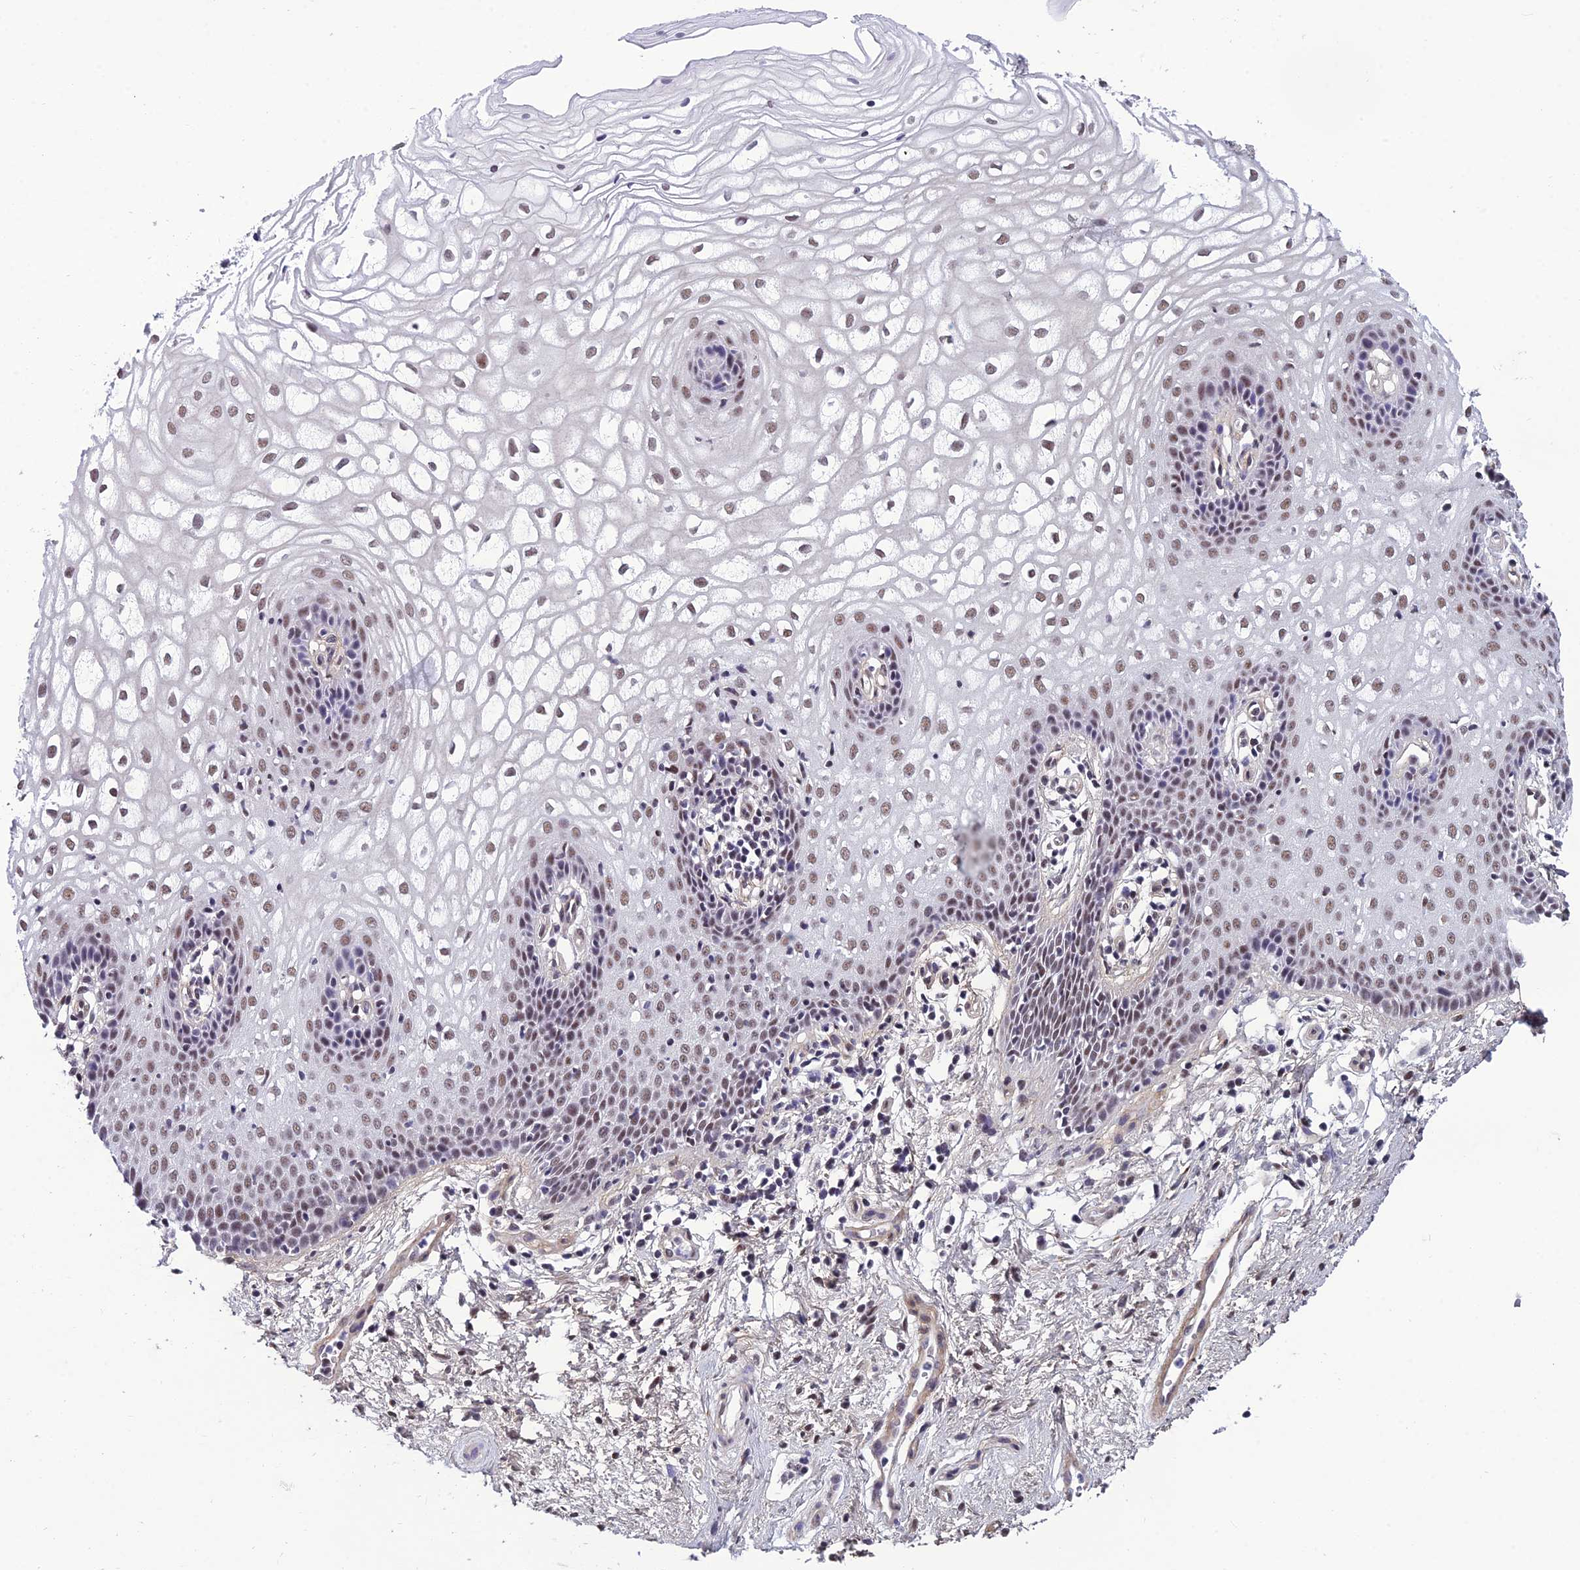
{"staining": {"intensity": "weak", "quantity": "25%-75%", "location": "nuclear"}, "tissue": "vagina", "cell_type": "Squamous epithelial cells", "image_type": "normal", "snomed": [{"axis": "morphology", "description": "Normal tissue, NOS"}, {"axis": "topography", "description": "Vagina"}], "caption": "IHC (DAB (3,3'-diaminobenzidine)) staining of benign human vagina shows weak nuclear protein staining in approximately 25%-75% of squamous epithelial cells.", "gene": "RSRC1", "patient": {"sex": "female", "age": 34}}